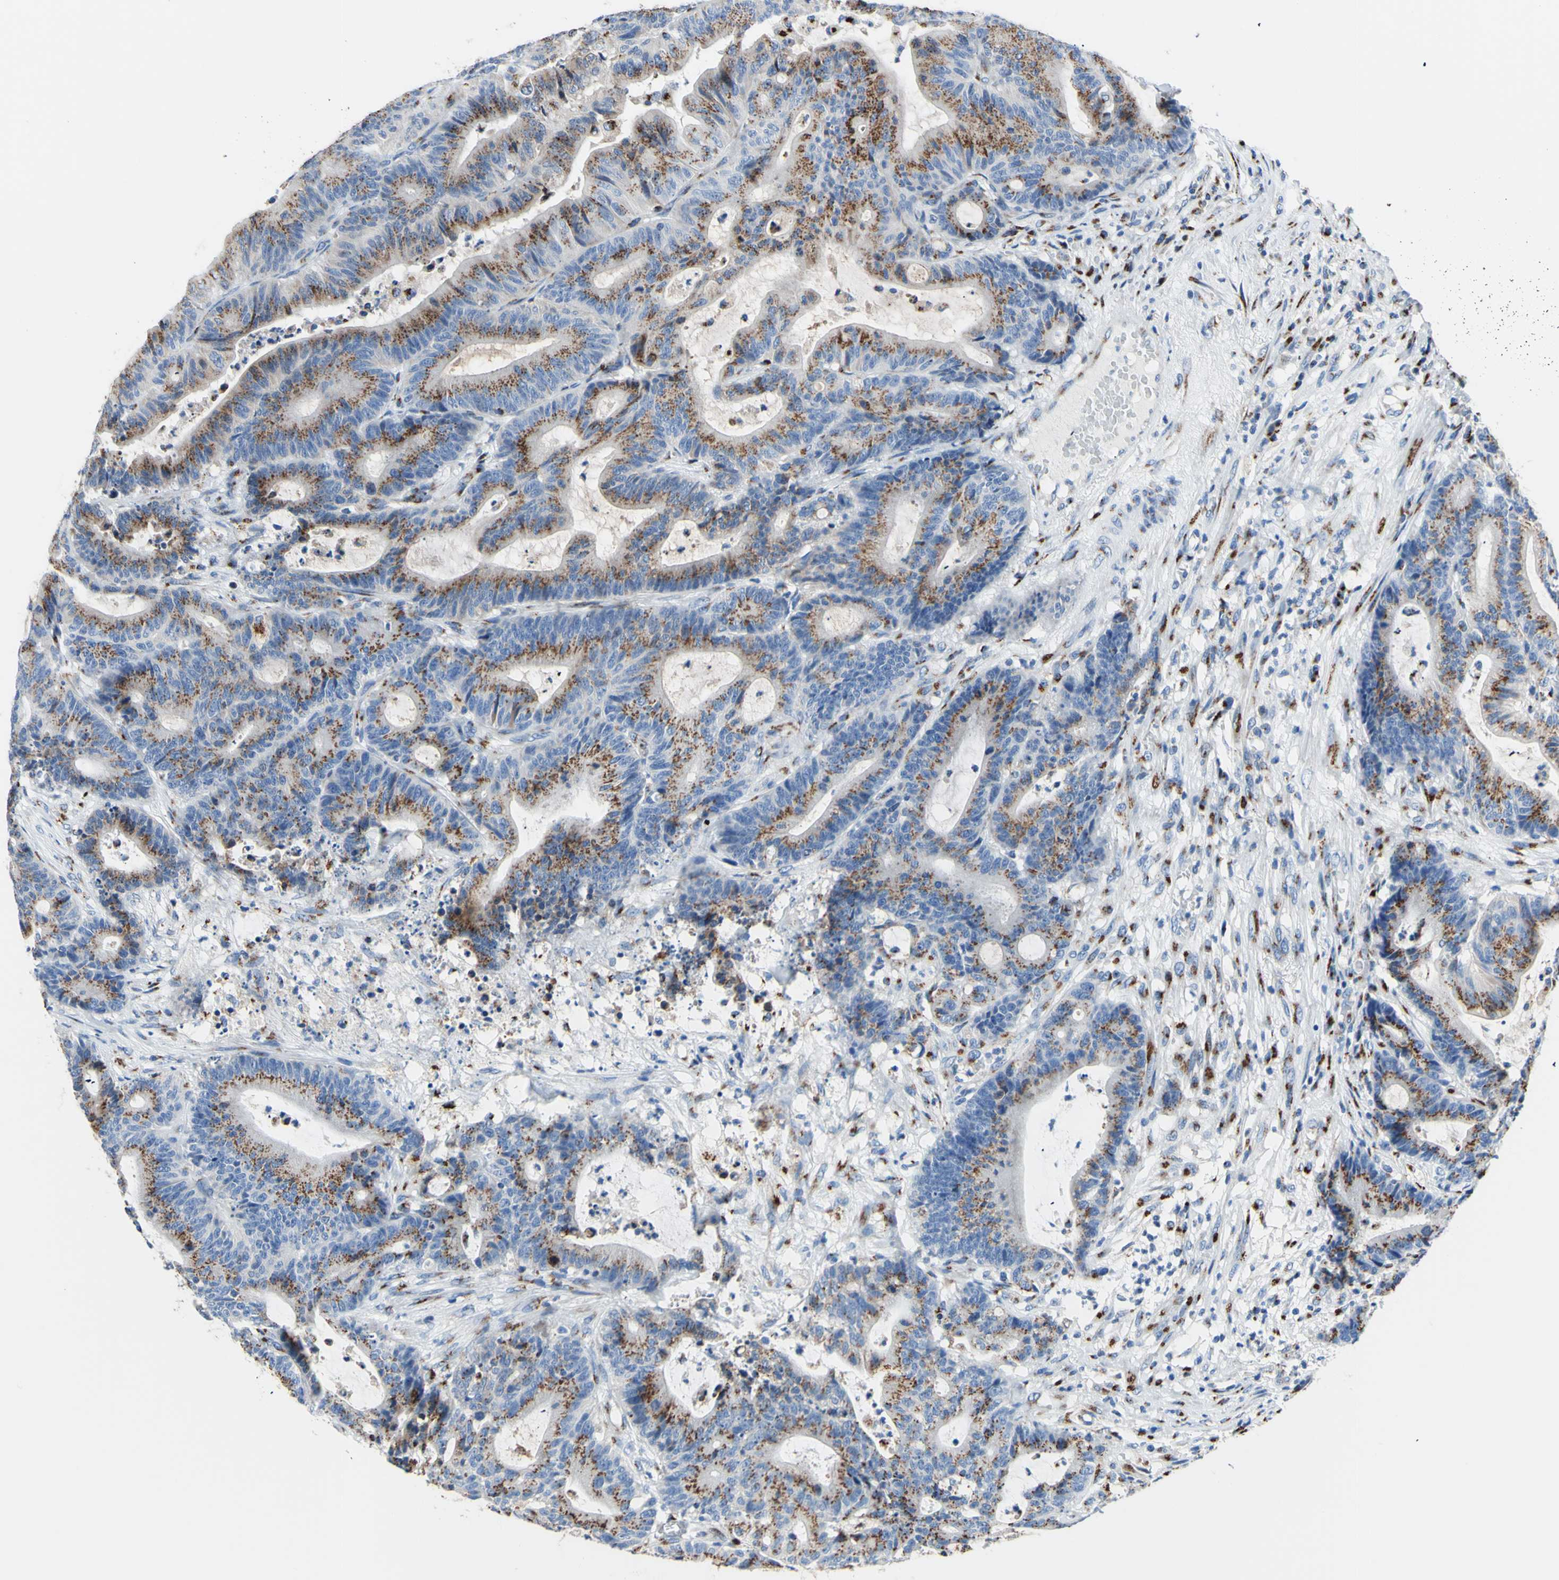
{"staining": {"intensity": "moderate", "quantity": "25%-75%", "location": "cytoplasmic/membranous"}, "tissue": "colorectal cancer", "cell_type": "Tumor cells", "image_type": "cancer", "snomed": [{"axis": "morphology", "description": "Adenocarcinoma, NOS"}, {"axis": "topography", "description": "Colon"}], "caption": "A high-resolution micrograph shows immunohistochemistry staining of adenocarcinoma (colorectal), which demonstrates moderate cytoplasmic/membranous positivity in about 25%-75% of tumor cells.", "gene": "GALNT2", "patient": {"sex": "female", "age": 84}}